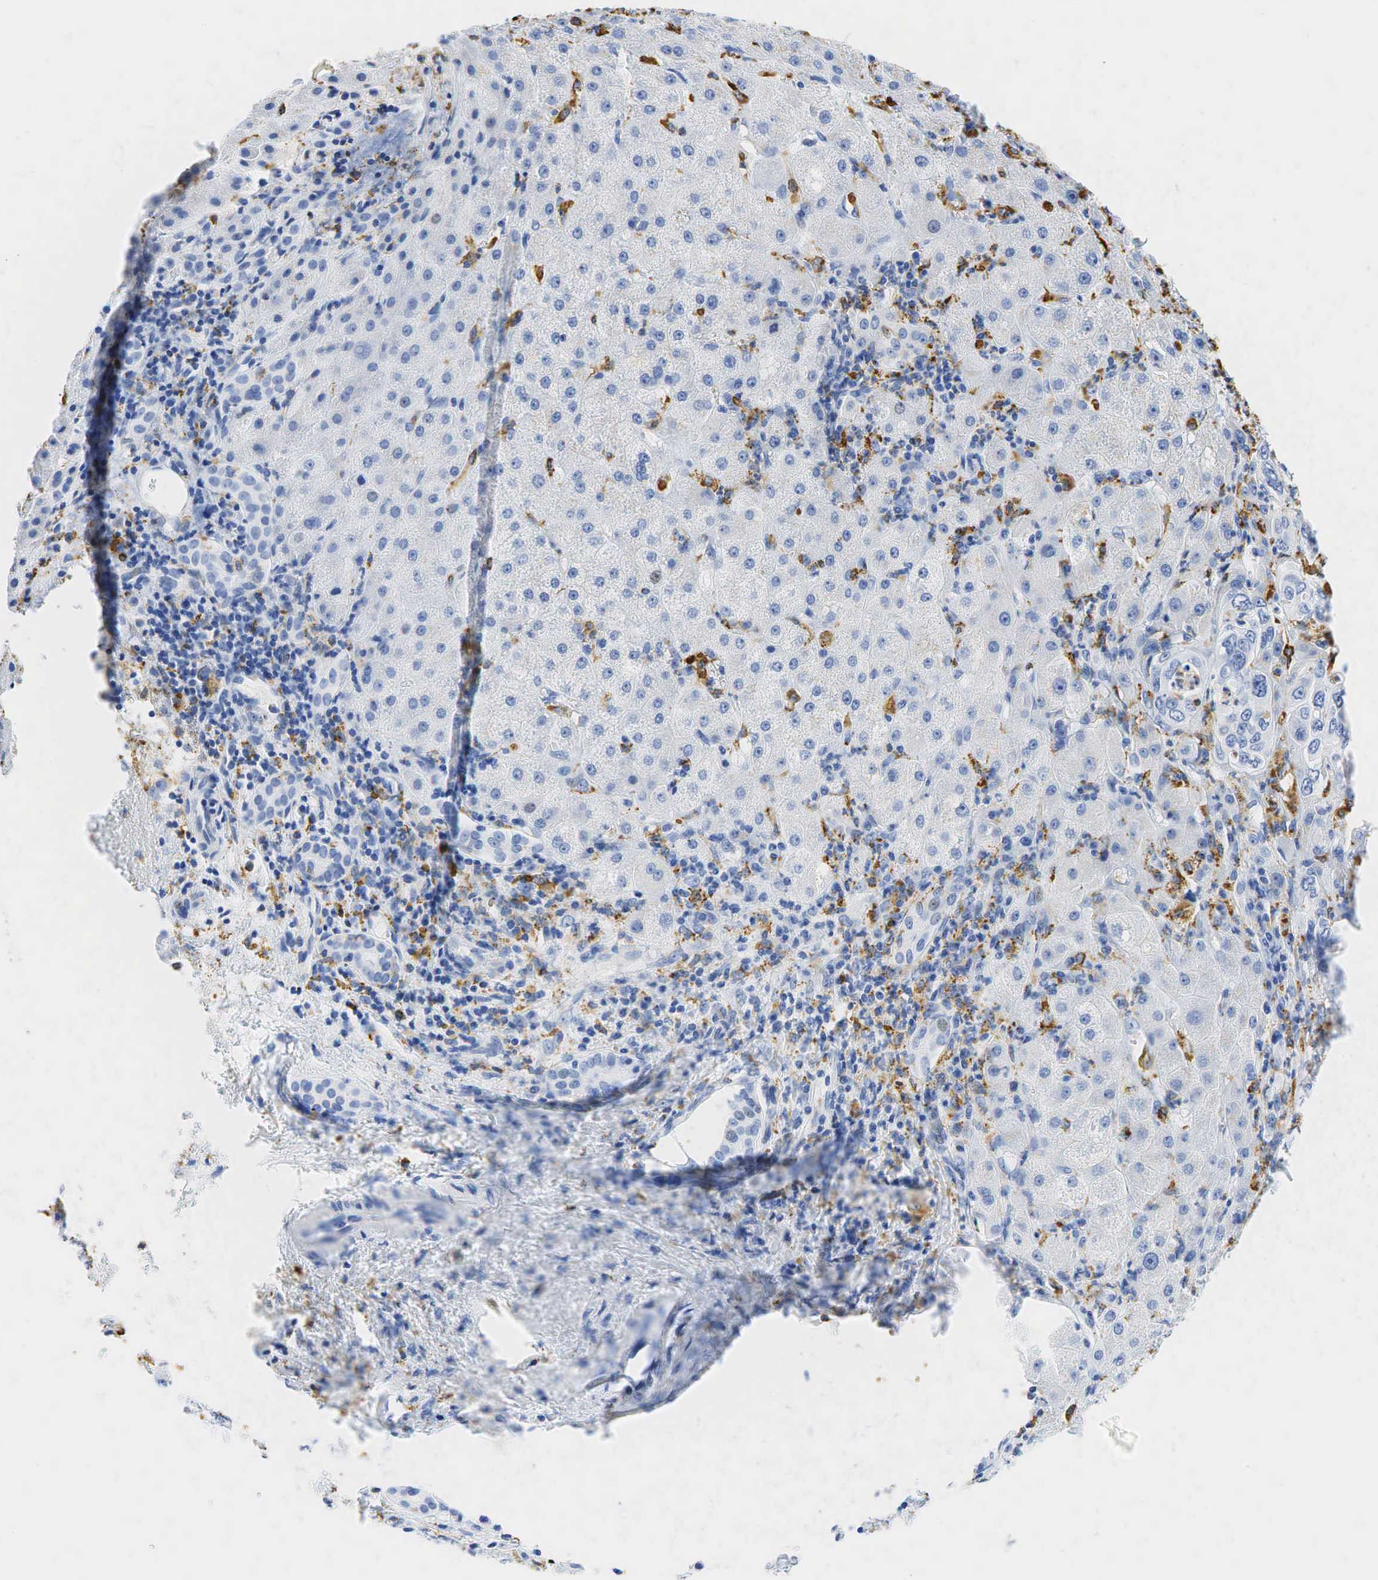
{"staining": {"intensity": "weak", "quantity": "<25%", "location": "cytoplasmic/membranous"}, "tissue": "liver cancer", "cell_type": "Tumor cells", "image_type": "cancer", "snomed": [{"axis": "morphology", "description": "Cholangiocarcinoma"}, {"axis": "topography", "description": "Liver"}], "caption": "IHC of liver cancer reveals no expression in tumor cells.", "gene": "CD68", "patient": {"sex": "female", "age": 79}}